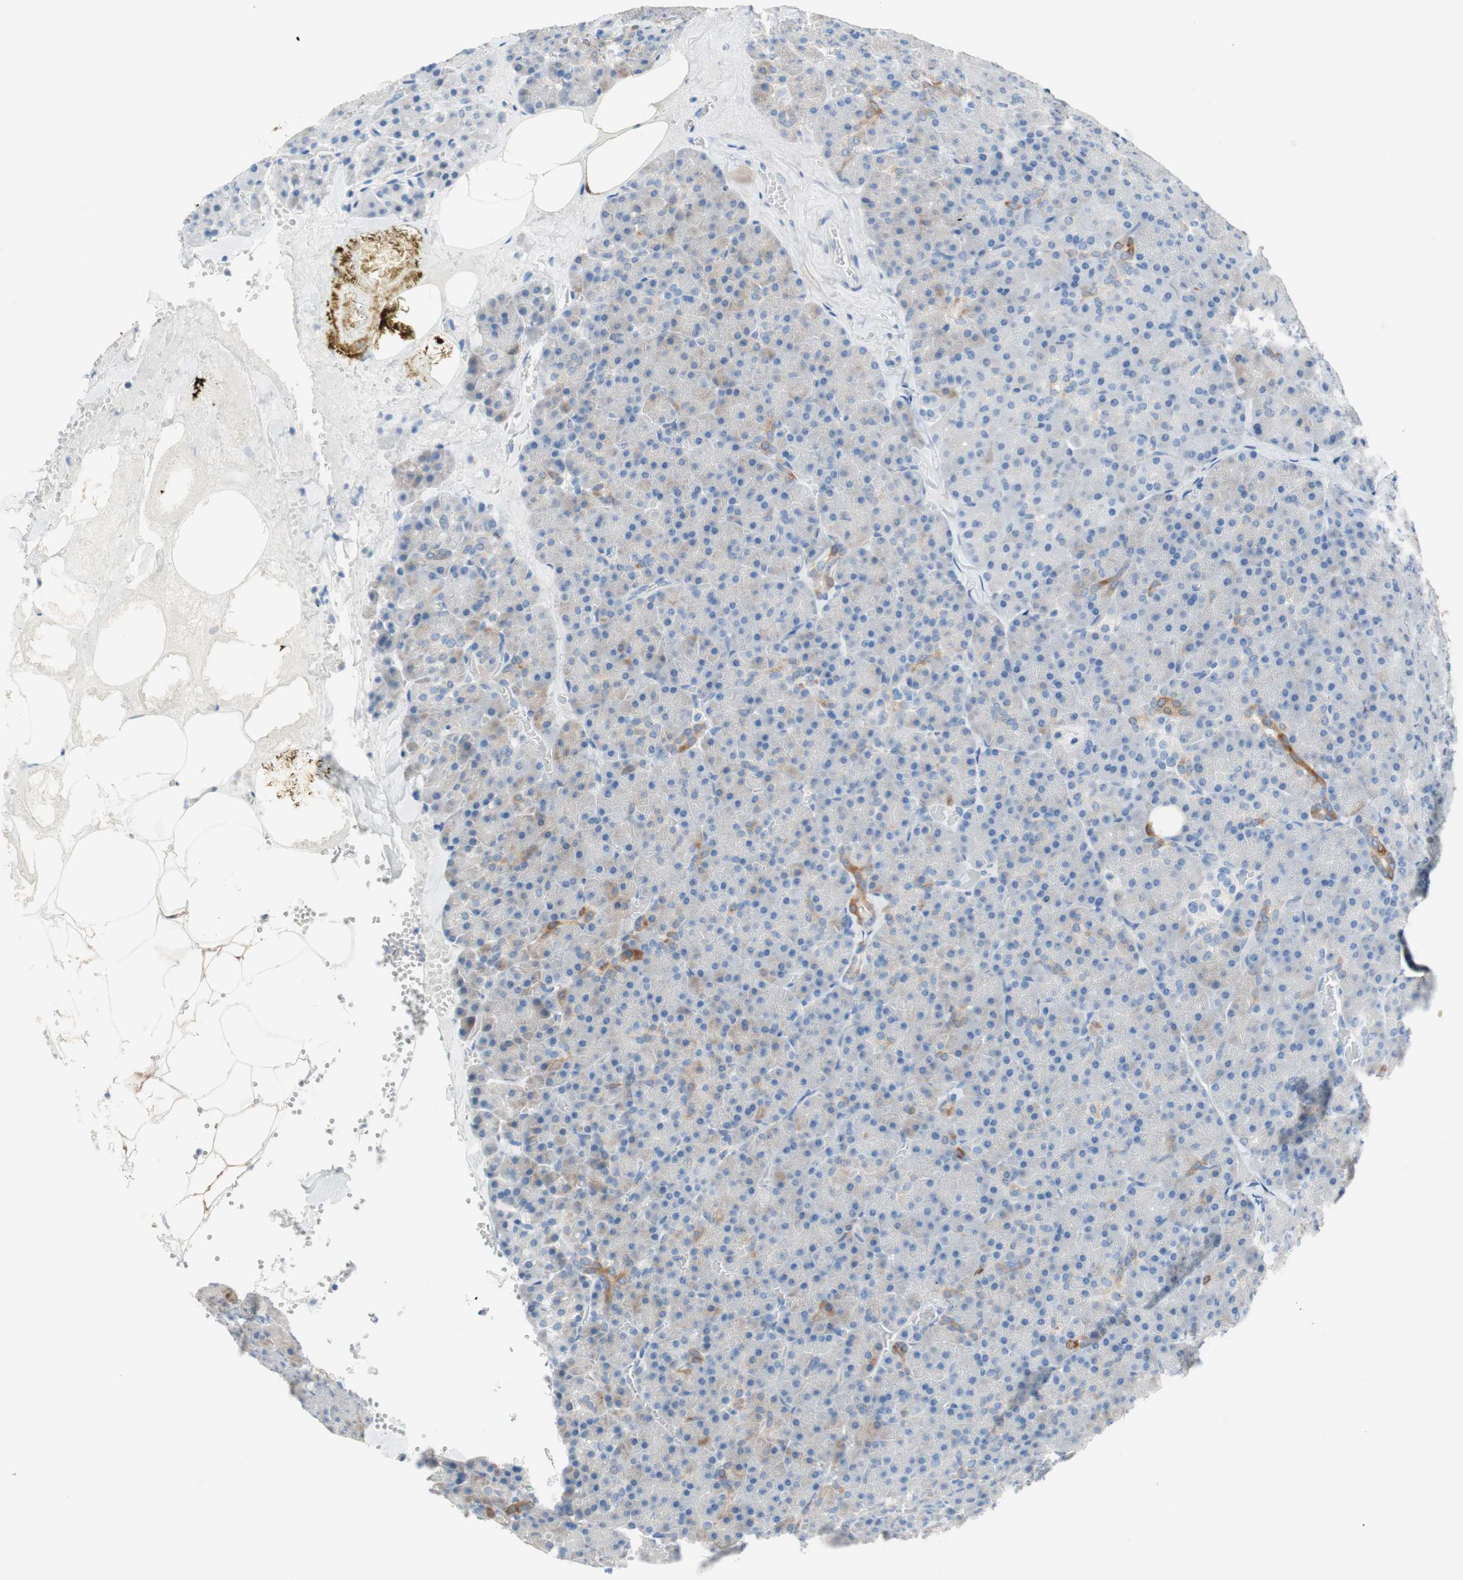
{"staining": {"intensity": "negative", "quantity": "none", "location": "none"}, "tissue": "pancreas", "cell_type": "Exocrine glandular cells", "image_type": "normal", "snomed": [{"axis": "morphology", "description": "Normal tissue, NOS"}, {"axis": "topography", "description": "Pancreas"}], "caption": "DAB (3,3'-diaminobenzidine) immunohistochemical staining of normal pancreas reveals no significant expression in exocrine glandular cells. (Immunohistochemistry (ihc), brightfield microscopy, high magnification).", "gene": "GLUL", "patient": {"sex": "female", "age": 35}}